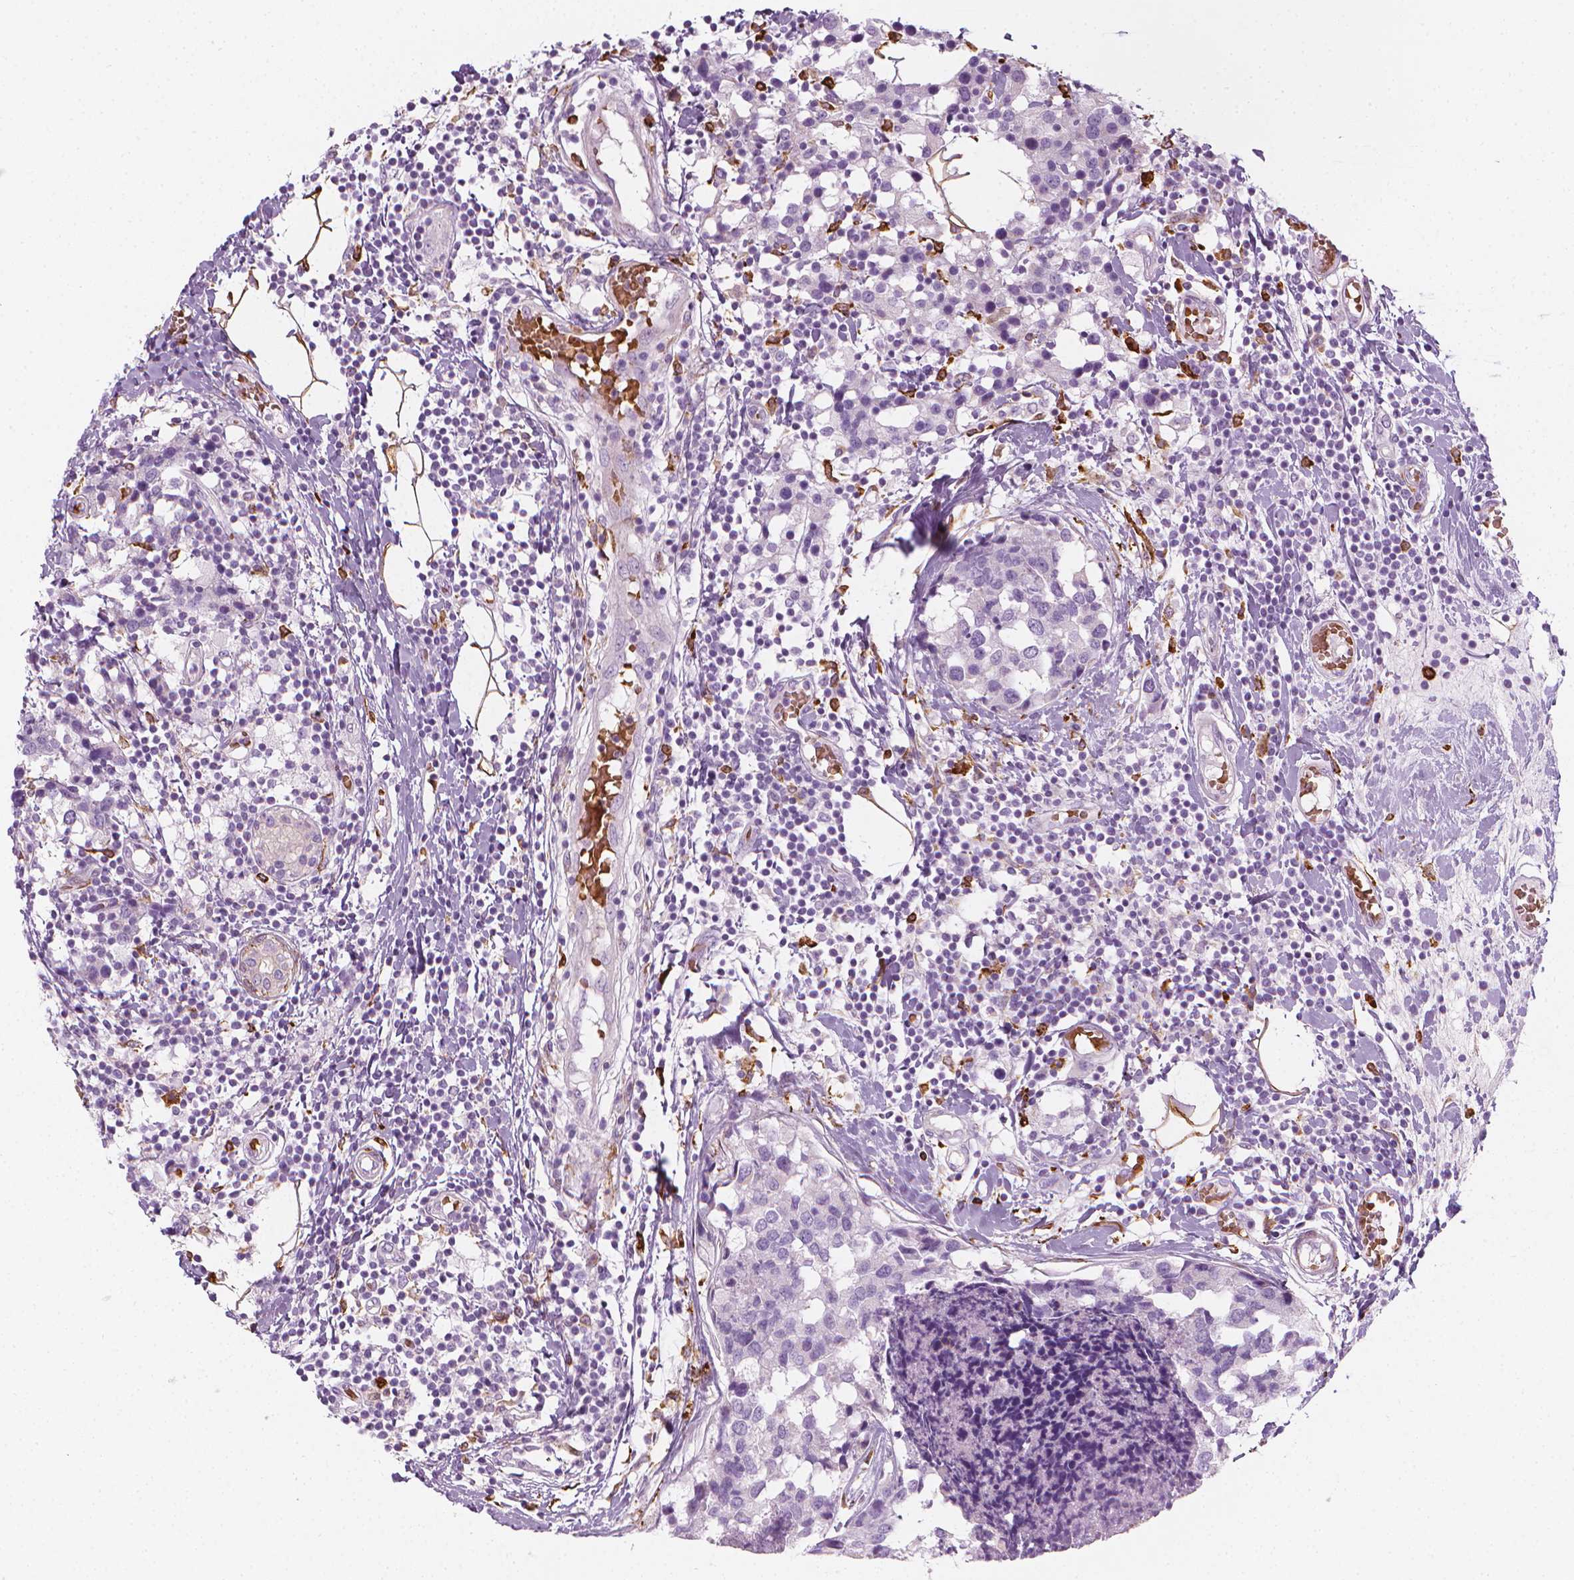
{"staining": {"intensity": "negative", "quantity": "none", "location": "none"}, "tissue": "breast cancer", "cell_type": "Tumor cells", "image_type": "cancer", "snomed": [{"axis": "morphology", "description": "Lobular carcinoma"}, {"axis": "topography", "description": "Breast"}], "caption": "The immunohistochemistry (IHC) micrograph has no significant staining in tumor cells of lobular carcinoma (breast) tissue.", "gene": "CES1", "patient": {"sex": "female", "age": 59}}